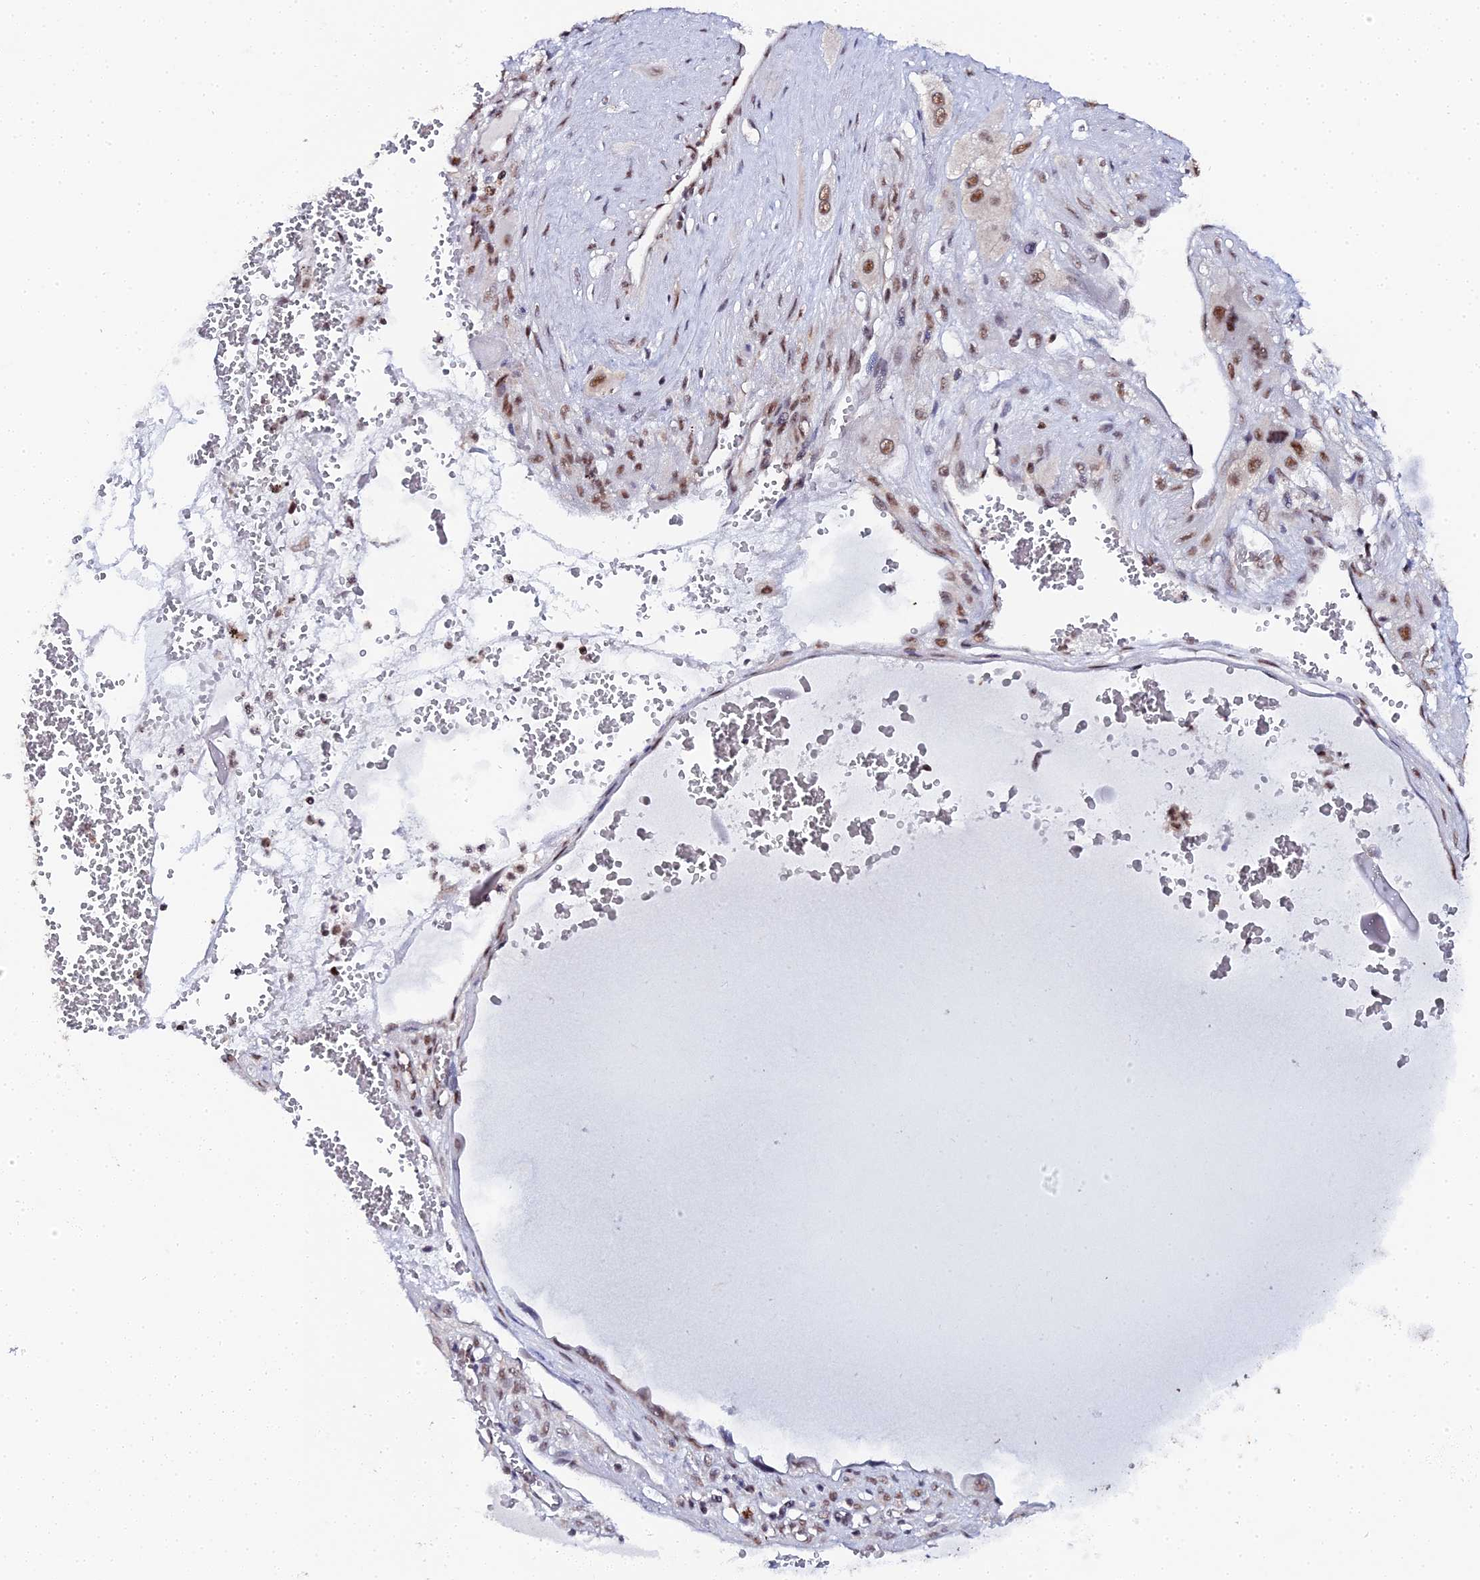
{"staining": {"intensity": "moderate", "quantity": ">75%", "location": "nuclear"}, "tissue": "cervical cancer", "cell_type": "Tumor cells", "image_type": "cancer", "snomed": [{"axis": "morphology", "description": "Squamous cell carcinoma, NOS"}, {"axis": "topography", "description": "Cervix"}], "caption": "IHC (DAB) staining of cervical cancer (squamous cell carcinoma) exhibits moderate nuclear protein positivity in approximately >75% of tumor cells.", "gene": "MAGOHB", "patient": {"sex": "female", "age": 34}}